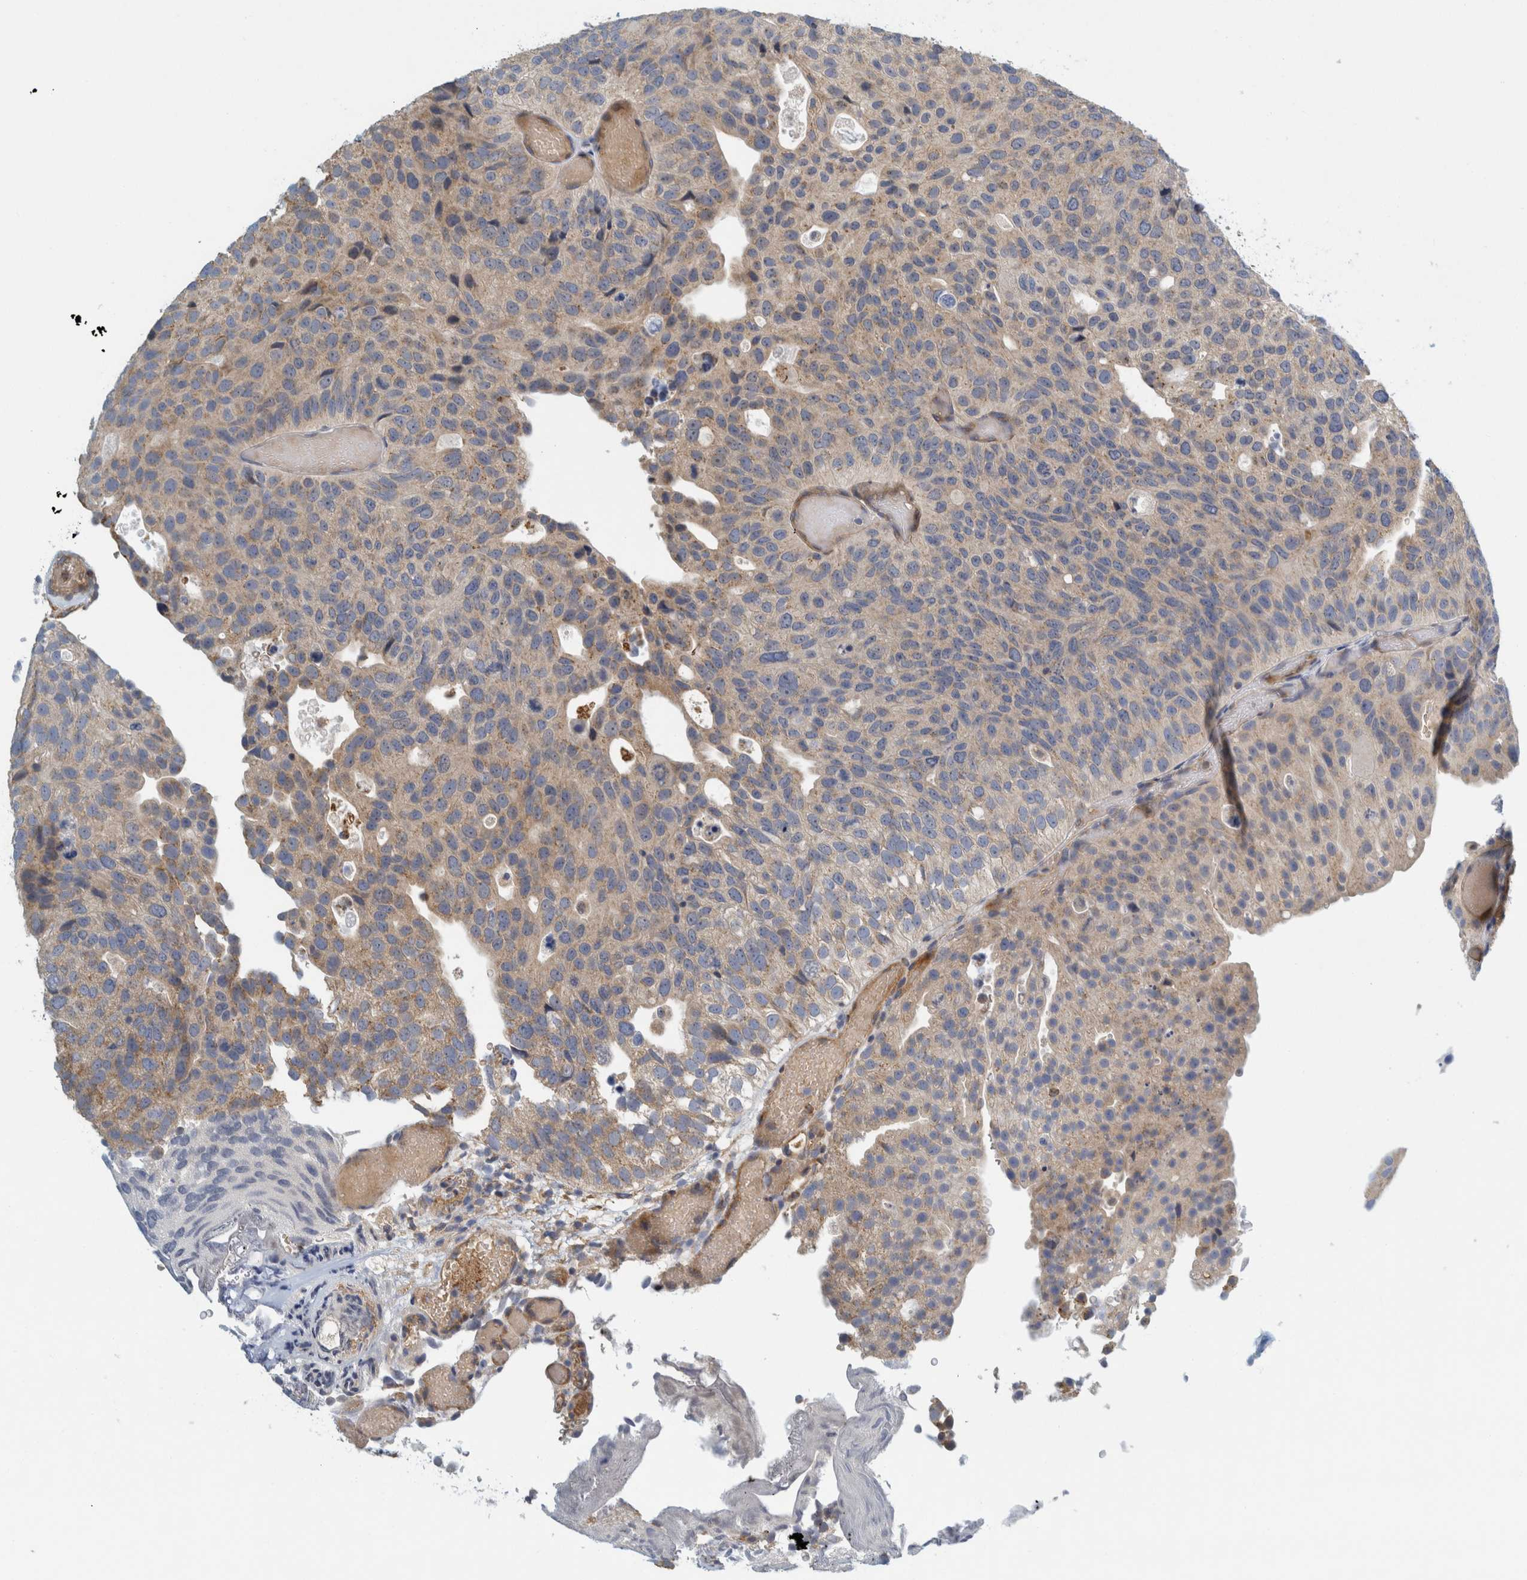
{"staining": {"intensity": "weak", "quantity": ">75%", "location": "cytoplasmic/membranous"}, "tissue": "urothelial cancer", "cell_type": "Tumor cells", "image_type": "cancer", "snomed": [{"axis": "morphology", "description": "Urothelial carcinoma, Low grade"}, {"axis": "topography", "description": "Urinary bladder"}], "caption": "Human low-grade urothelial carcinoma stained with a brown dye shows weak cytoplasmic/membranous positive expression in approximately >75% of tumor cells.", "gene": "ZNF324B", "patient": {"sex": "male", "age": 78}}